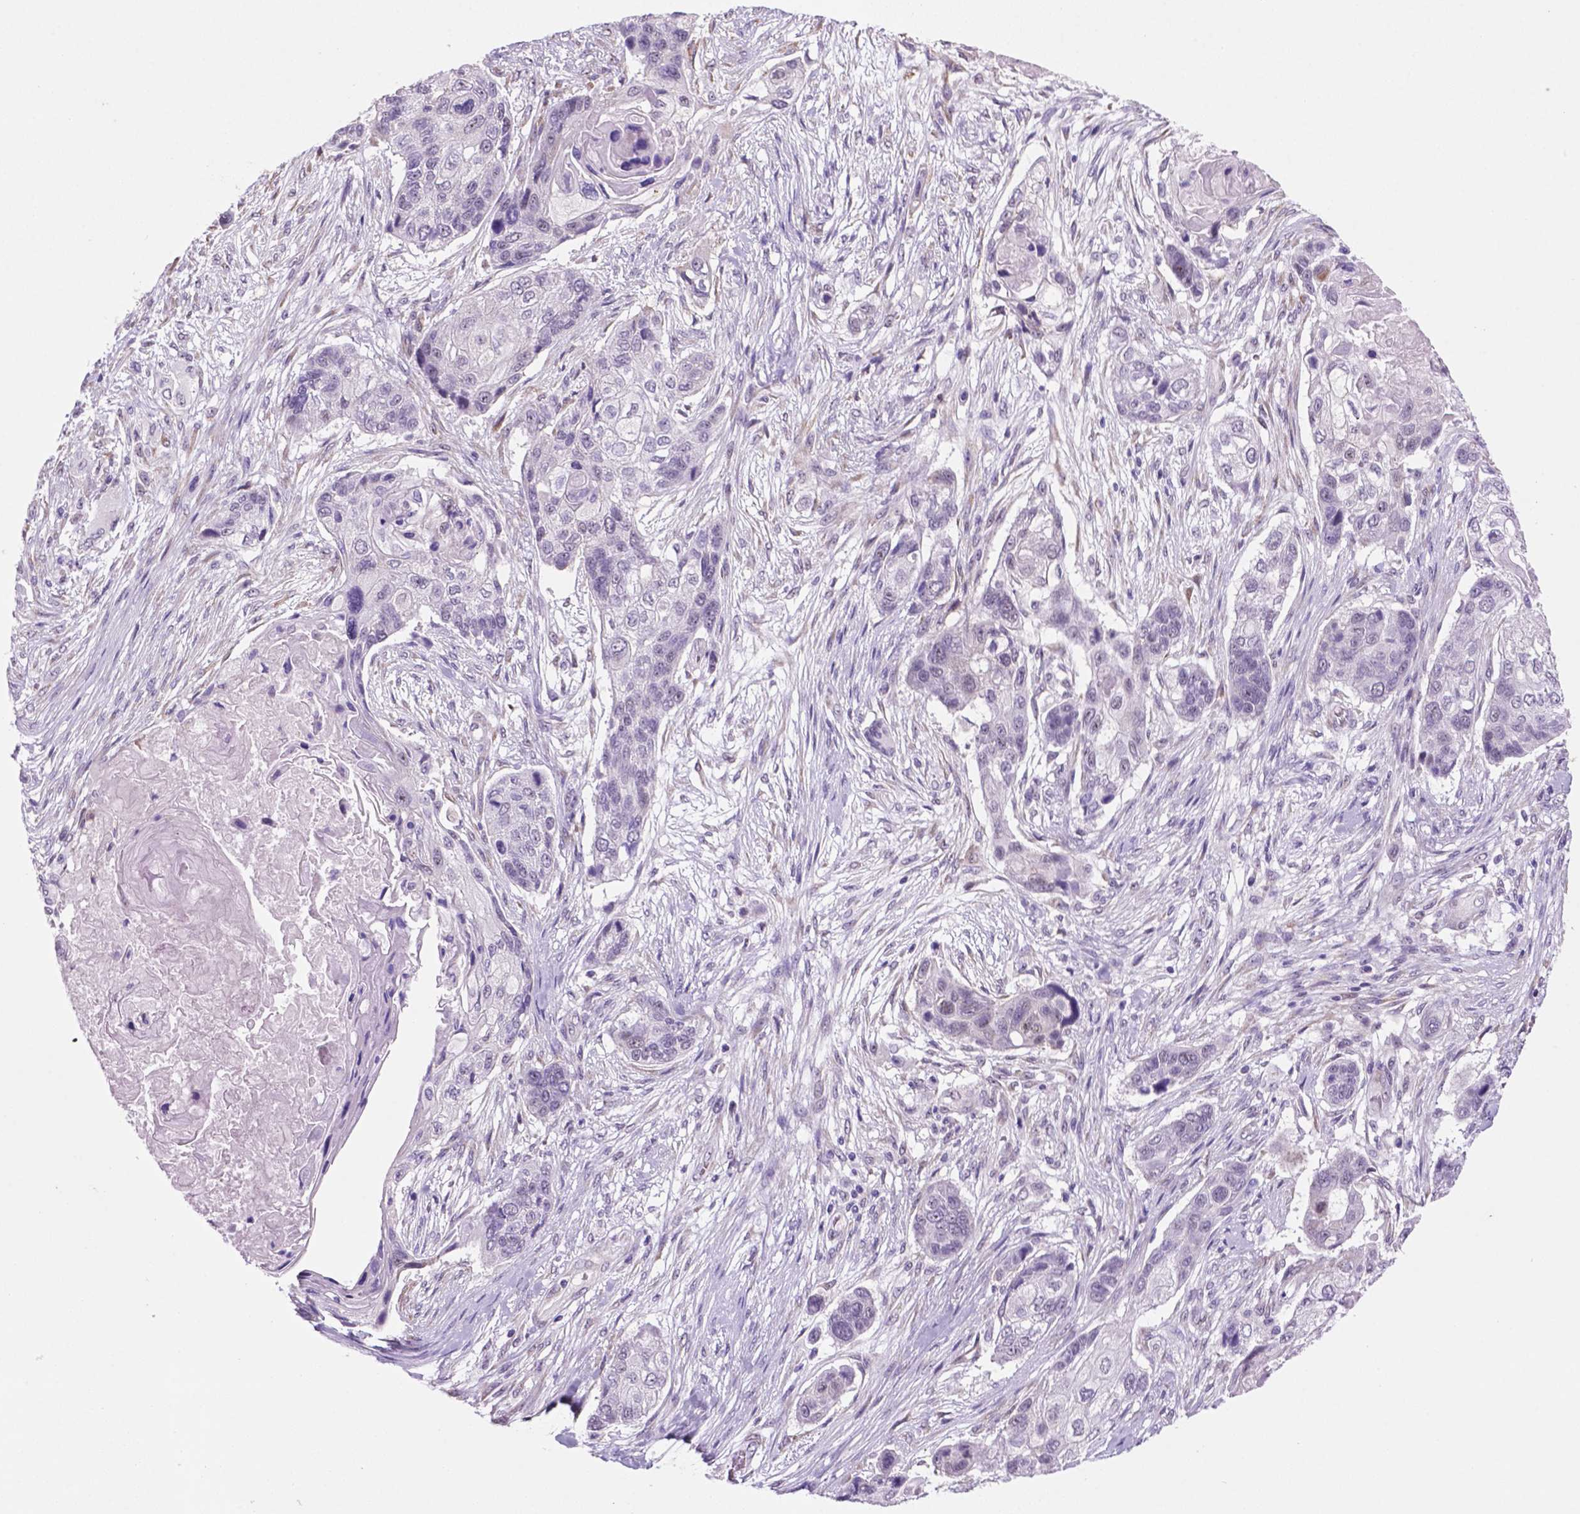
{"staining": {"intensity": "negative", "quantity": "none", "location": "none"}, "tissue": "lung cancer", "cell_type": "Tumor cells", "image_type": "cancer", "snomed": [{"axis": "morphology", "description": "Squamous cell carcinoma, NOS"}, {"axis": "topography", "description": "Lung"}], "caption": "DAB (3,3'-diaminobenzidine) immunohistochemical staining of lung cancer exhibits no significant staining in tumor cells.", "gene": "C18orf21", "patient": {"sex": "male", "age": 69}}